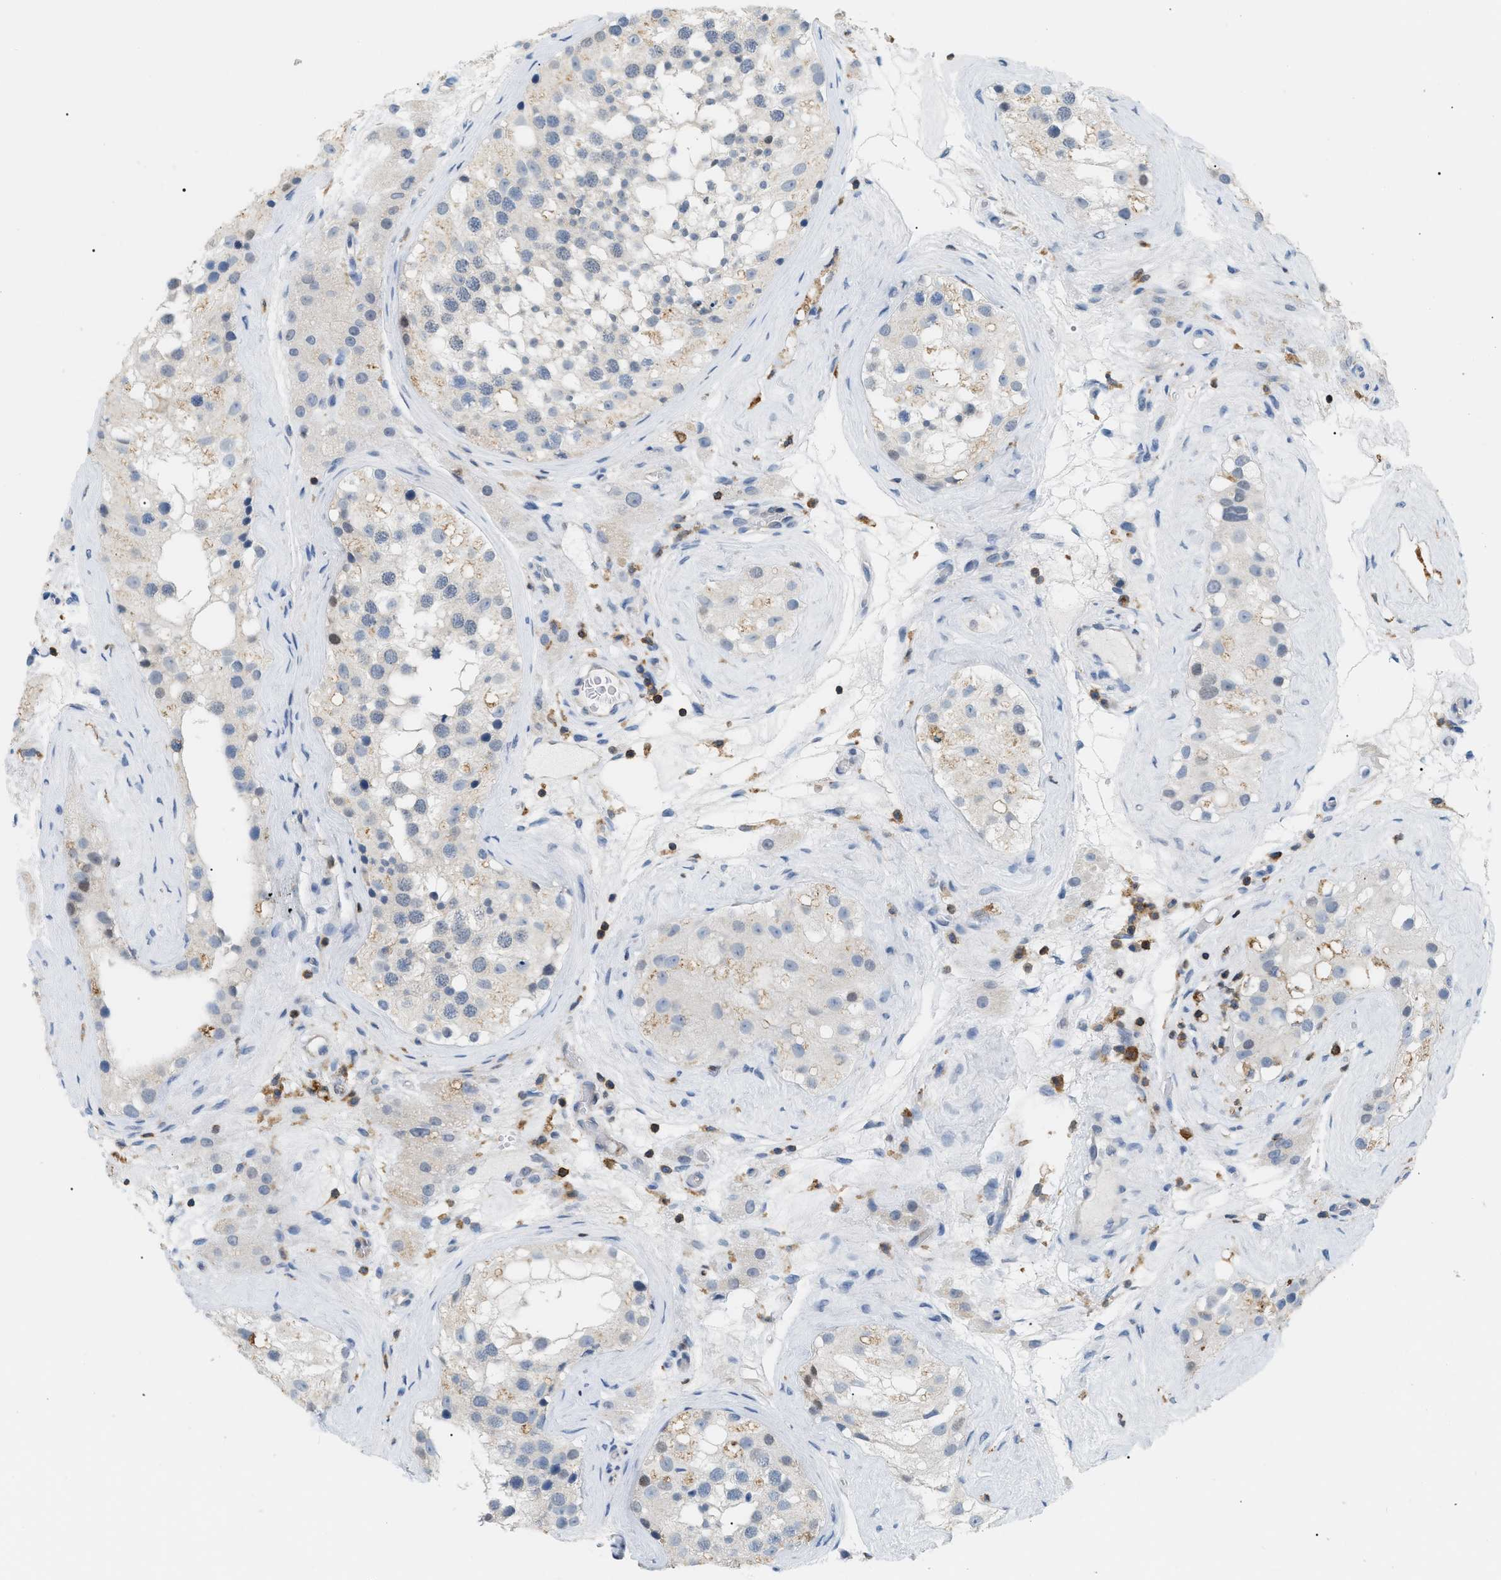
{"staining": {"intensity": "weak", "quantity": "<25%", "location": "cytoplasmic/membranous"}, "tissue": "testis", "cell_type": "Cells in seminiferous ducts", "image_type": "normal", "snomed": [{"axis": "morphology", "description": "Normal tissue, NOS"}, {"axis": "morphology", "description": "Seminoma, NOS"}, {"axis": "topography", "description": "Testis"}], "caption": "IHC image of normal human testis stained for a protein (brown), which exhibits no staining in cells in seminiferous ducts. The staining is performed using DAB brown chromogen with nuclei counter-stained in using hematoxylin.", "gene": "INPP5D", "patient": {"sex": "male", "age": 71}}